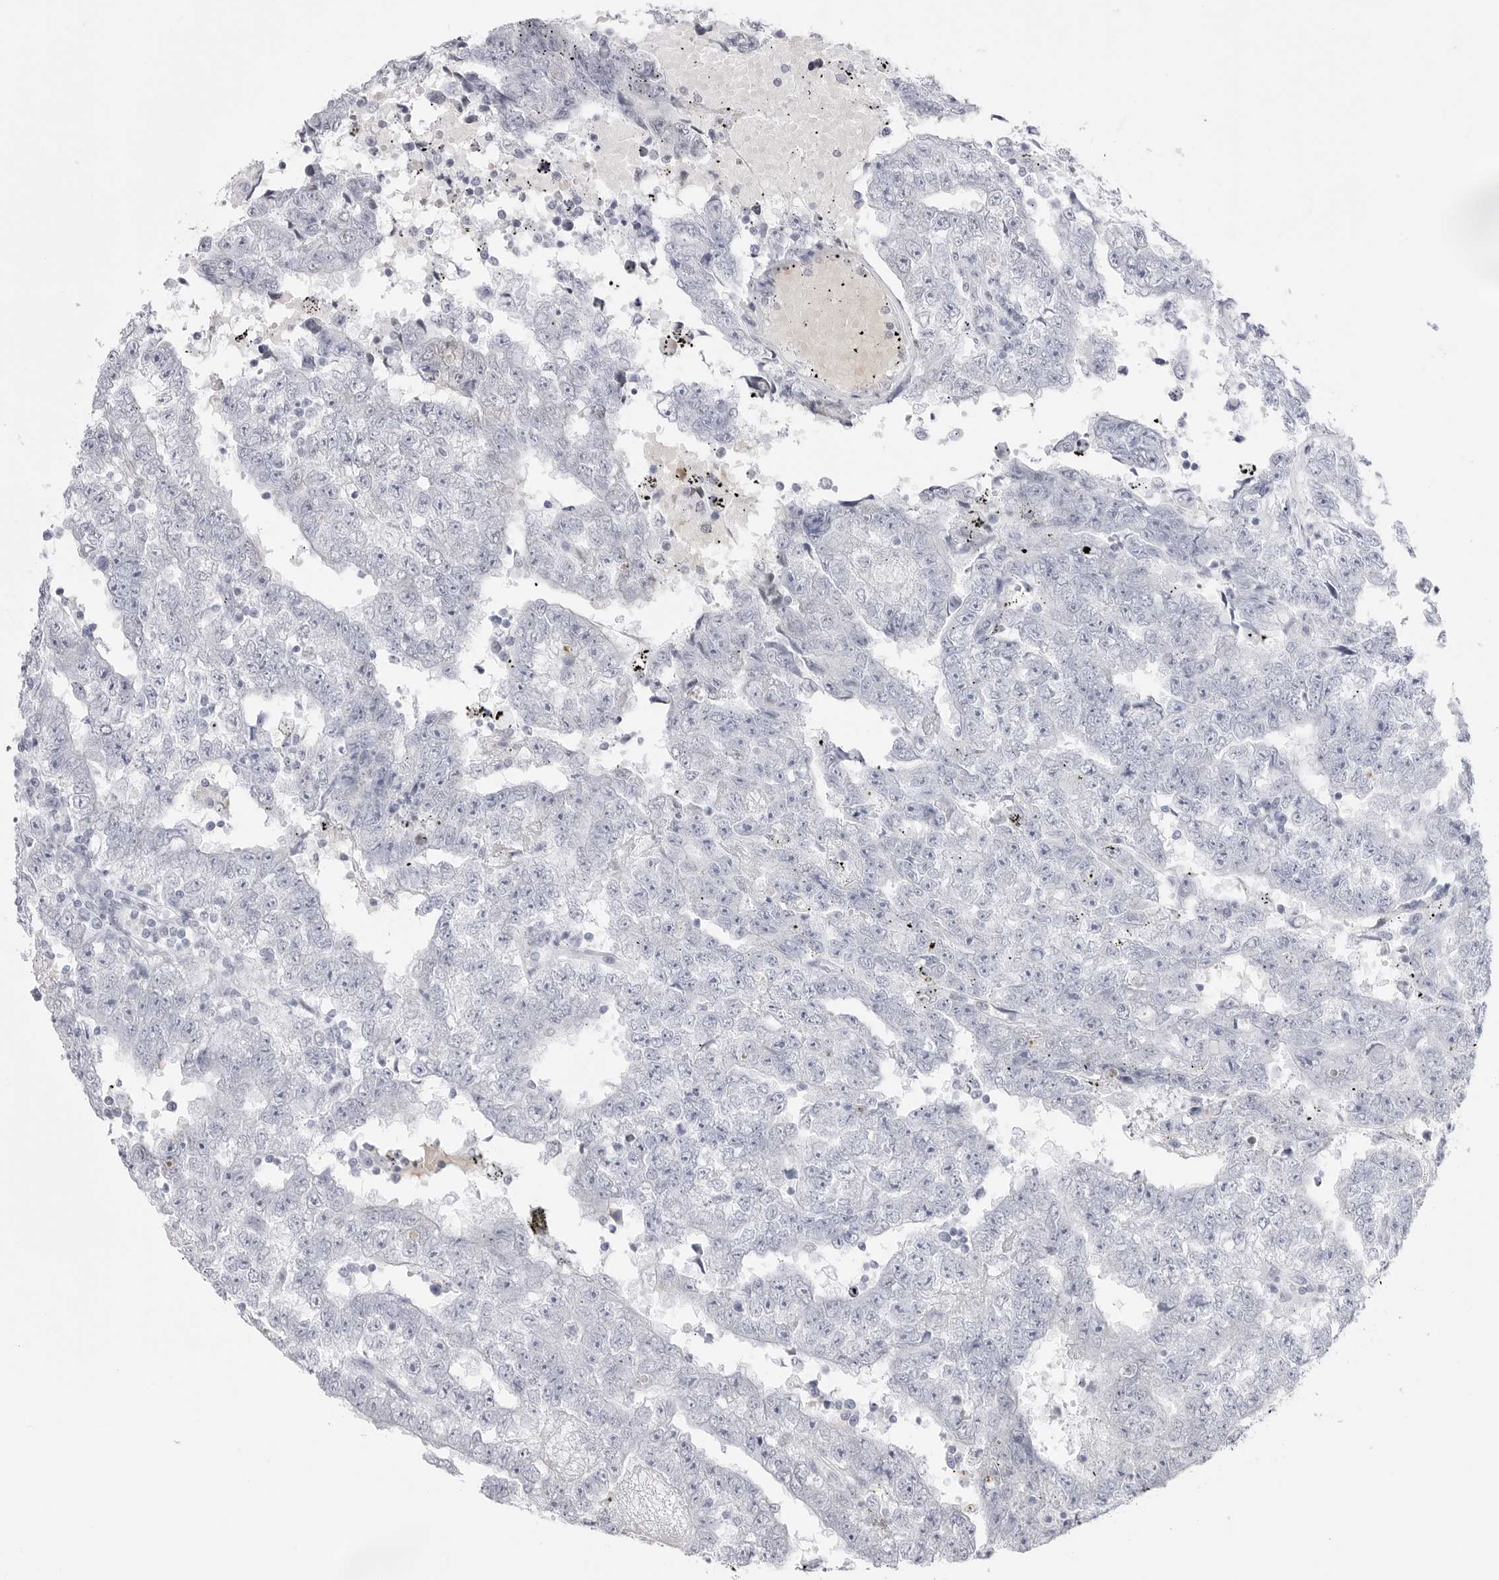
{"staining": {"intensity": "negative", "quantity": "none", "location": "none"}, "tissue": "testis cancer", "cell_type": "Tumor cells", "image_type": "cancer", "snomed": [{"axis": "morphology", "description": "Carcinoma, Embryonal, NOS"}, {"axis": "topography", "description": "Testis"}], "caption": "This is an IHC image of human testis embryonal carcinoma. There is no staining in tumor cells.", "gene": "TSSK1B", "patient": {"sex": "male", "age": 25}}